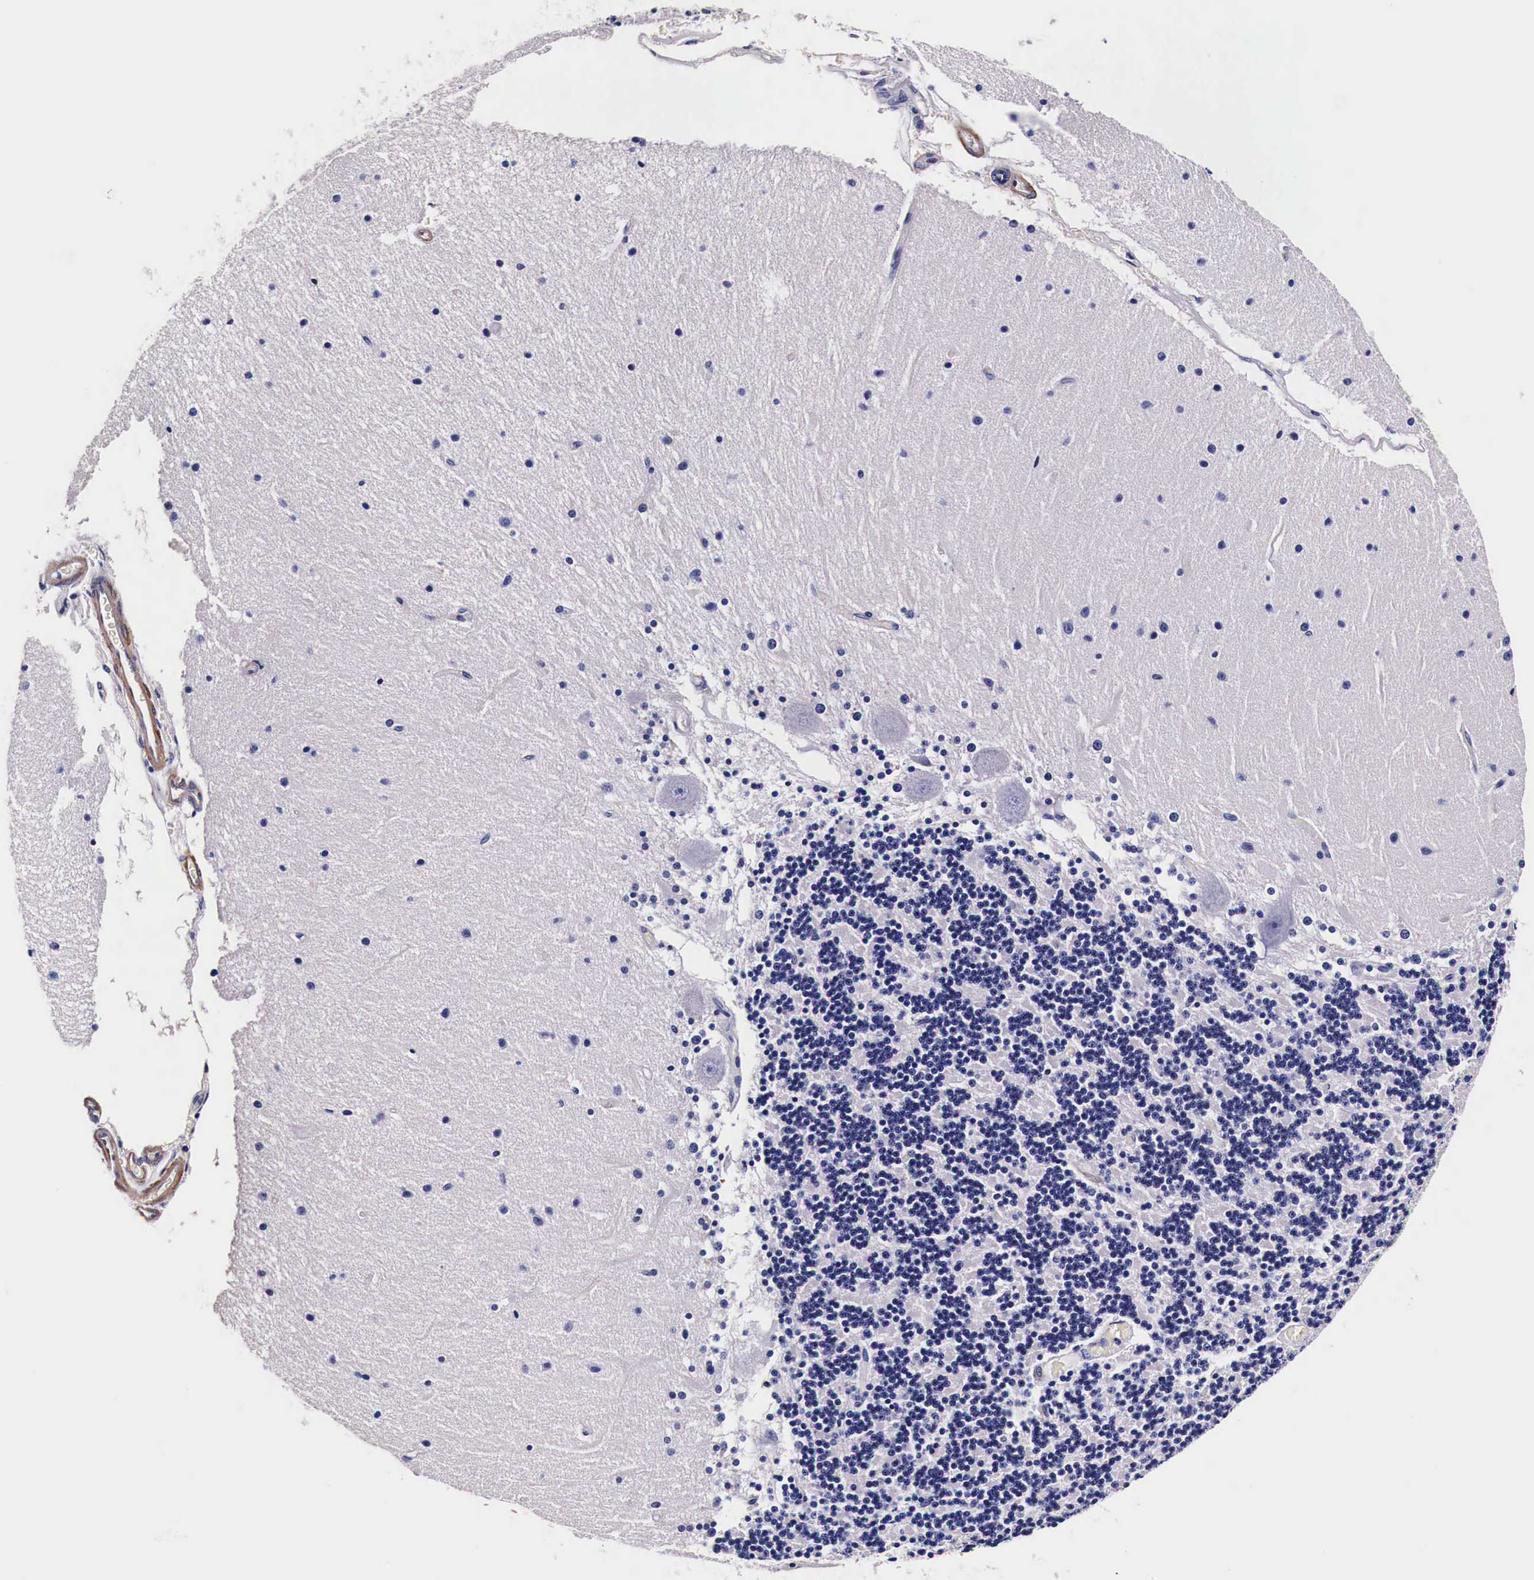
{"staining": {"intensity": "negative", "quantity": "none", "location": "none"}, "tissue": "cerebellum", "cell_type": "Cells in granular layer", "image_type": "normal", "snomed": [{"axis": "morphology", "description": "Normal tissue, NOS"}, {"axis": "topography", "description": "Cerebellum"}], "caption": "Normal cerebellum was stained to show a protein in brown. There is no significant positivity in cells in granular layer. (IHC, brightfield microscopy, high magnification).", "gene": "HSPB1", "patient": {"sex": "female", "age": 54}}